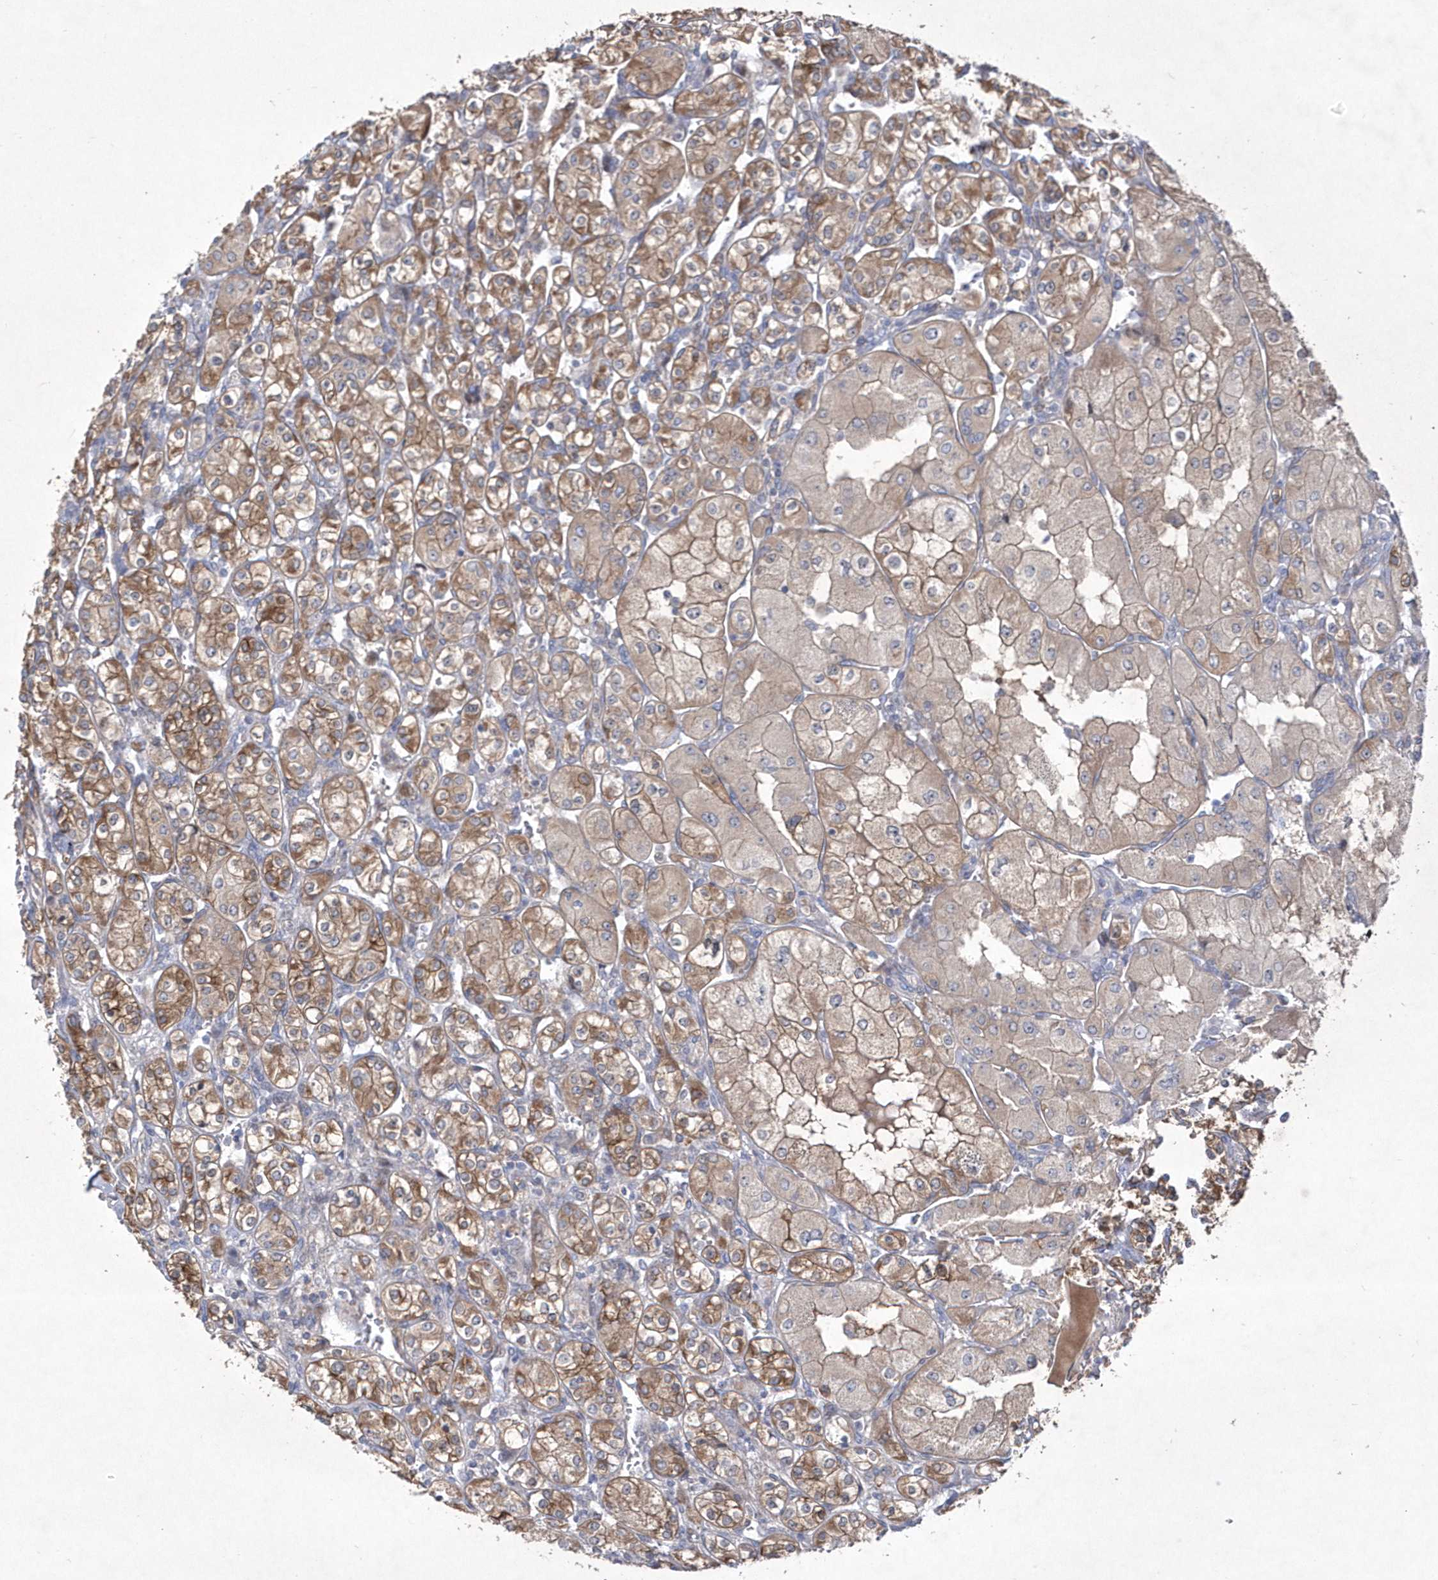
{"staining": {"intensity": "moderate", "quantity": ">75%", "location": "cytoplasmic/membranous"}, "tissue": "renal cancer", "cell_type": "Tumor cells", "image_type": "cancer", "snomed": [{"axis": "morphology", "description": "Adenocarcinoma, NOS"}, {"axis": "topography", "description": "Kidney"}], "caption": "An image of renal adenocarcinoma stained for a protein displays moderate cytoplasmic/membranous brown staining in tumor cells. (Brightfield microscopy of DAB IHC at high magnification).", "gene": "DSPP", "patient": {"sex": "male", "age": 77}}